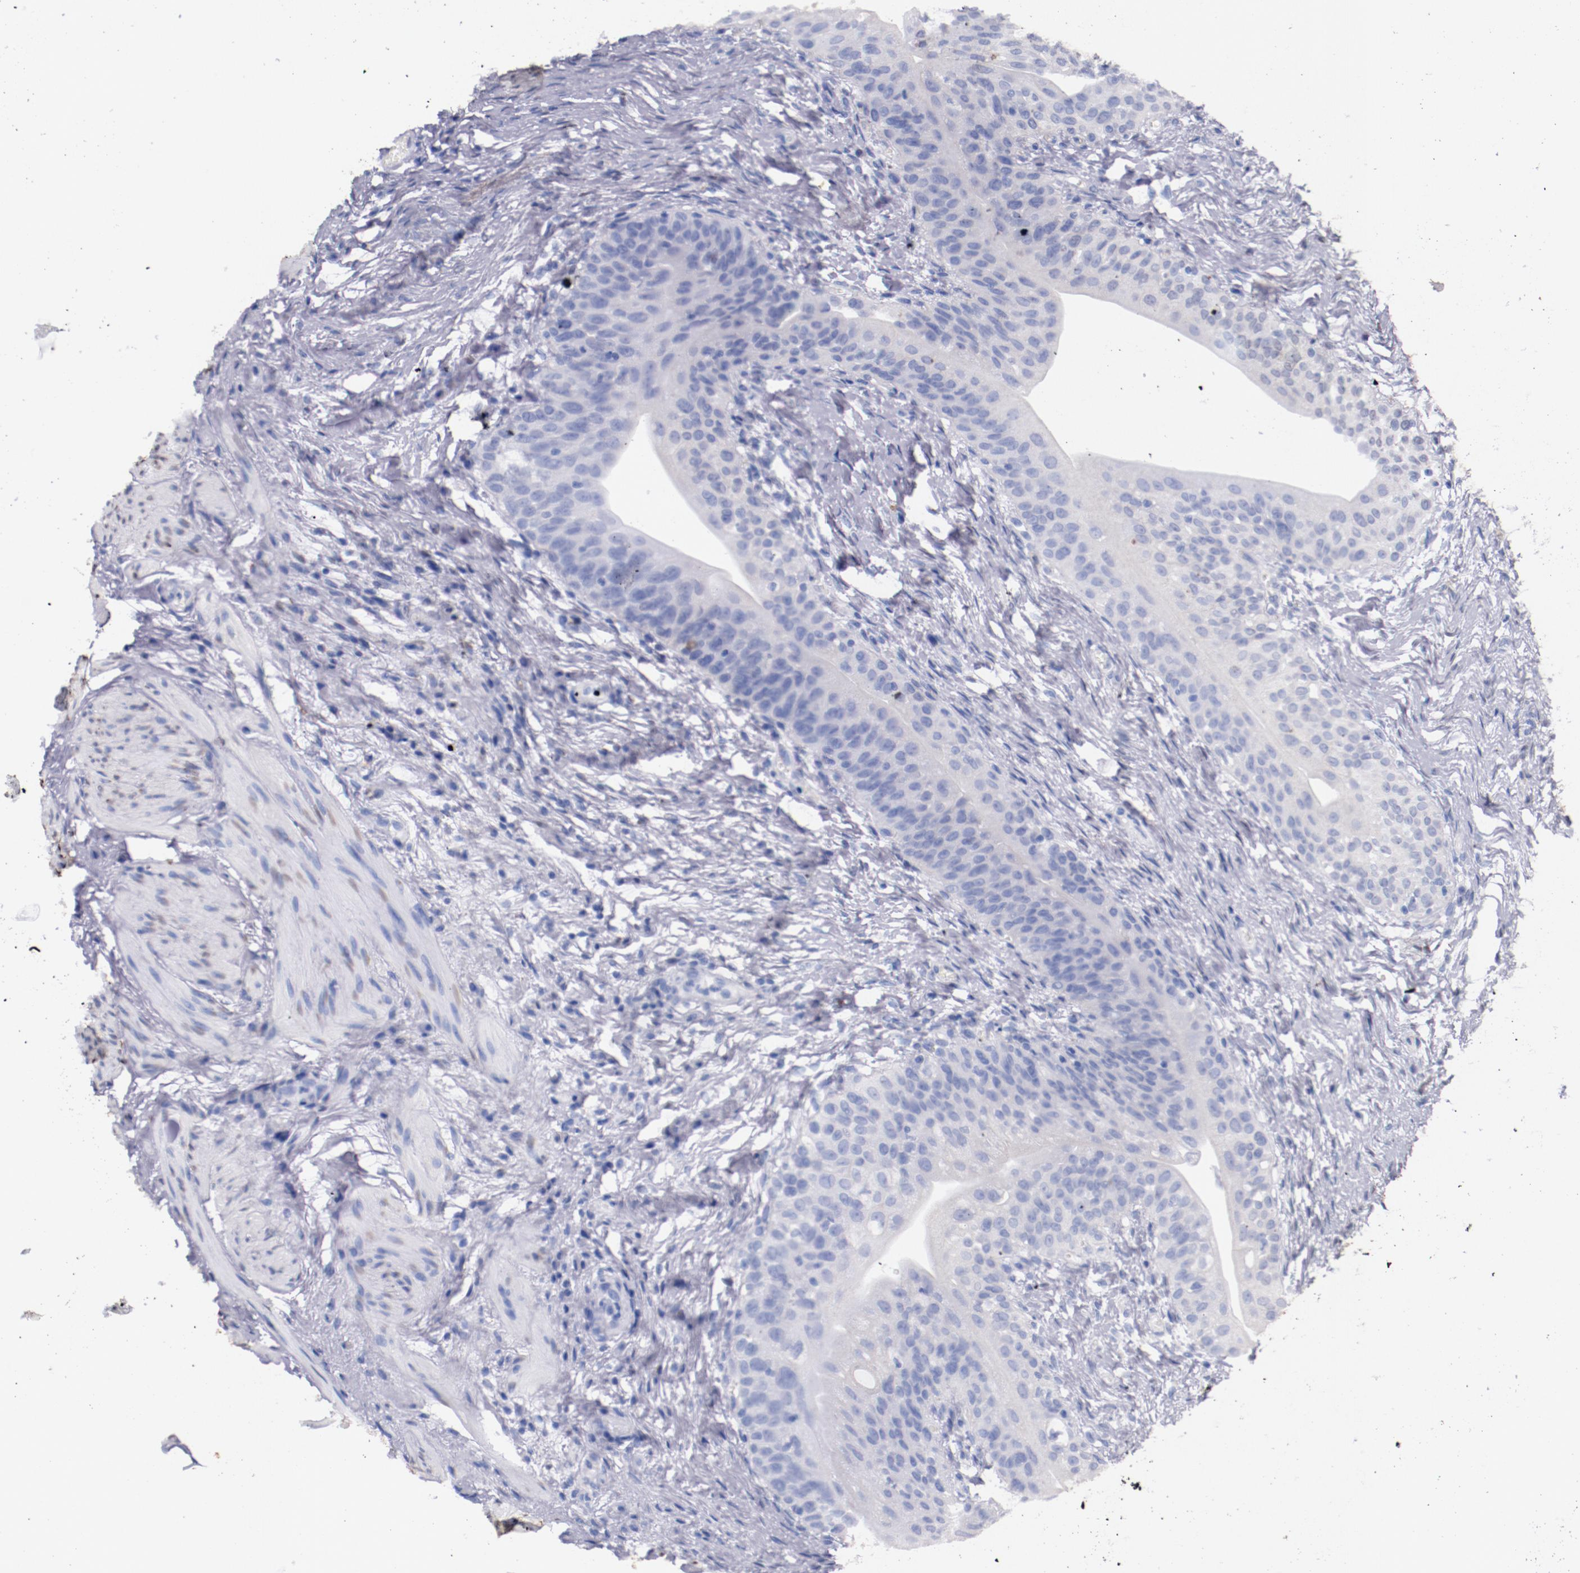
{"staining": {"intensity": "negative", "quantity": "none", "location": "none"}, "tissue": "urinary bladder", "cell_type": "Urothelial cells", "image_type": "normal", "snomed": [{"axis": "morphology", "description": "Normal tissue, NOS"}, {"axis": "topography", "description": "Urinary bladder"}], "caption": "Immunohistochemistry (IHC) photomicrograph of unremarkable human urinary bladder stained for a protein (brown), which shows no expression in urothelial cells.", "gene": "SRF", "patient": {"sex": "female", "age": 55}}